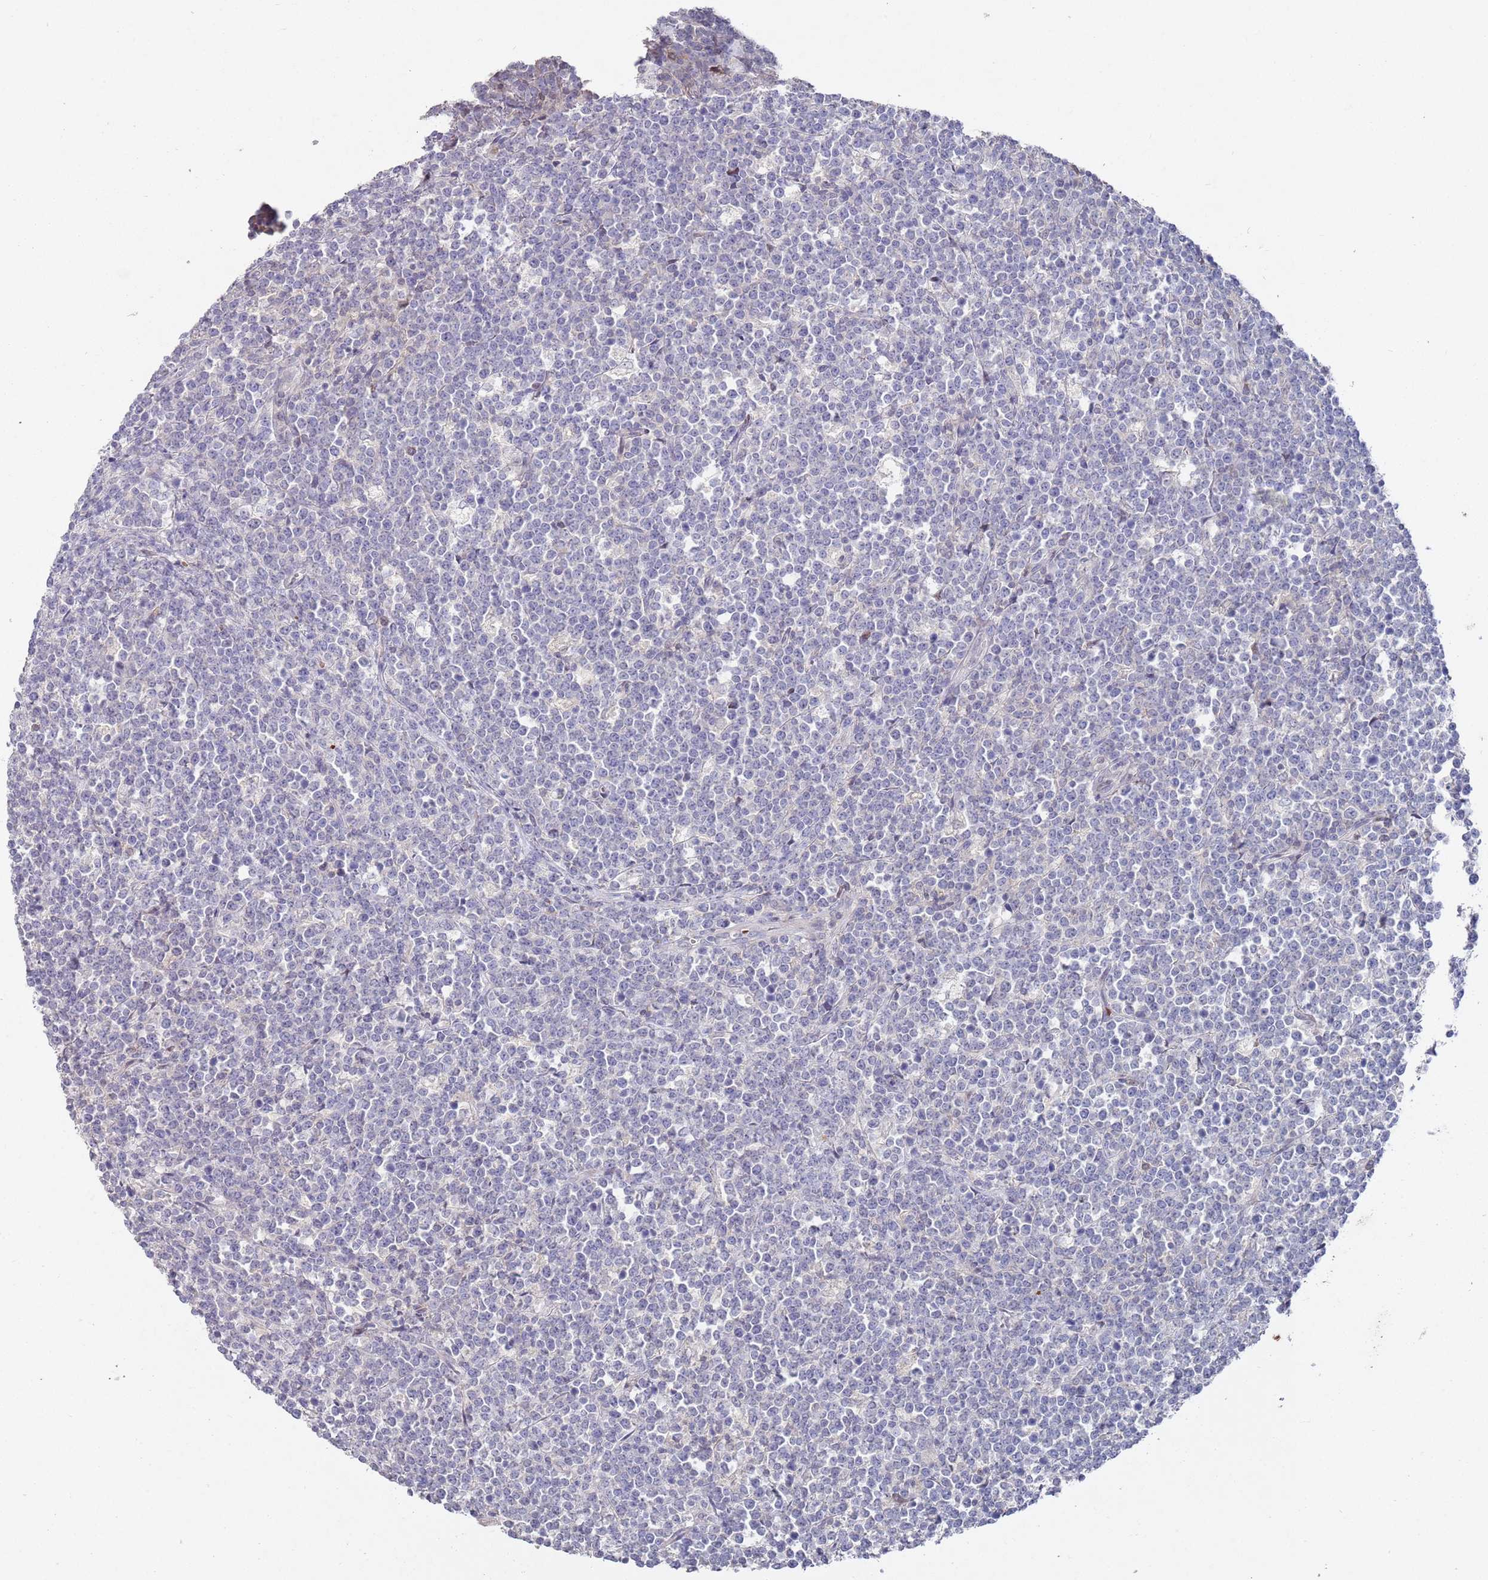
{"staining": {"intensity": "negative", "quantity": "none", "location": "none"}, "tissue": "lymphoma", "cell_type": "Tumor cells", "image_type": "cancer", "snomed": [{"axis": "morphology", "description": "Malignant lymphoma, non-Hodgkin's type, High grade"}, {"axis": "topography", "description": "Small intestine"}], "caption": "An immunohistochemistry (IHC) image of high-grade malignant lymphoma, non-Hodgkin's type is shown. There is no staining in tumor cells of high-grade malignant lymphoma, non-Hodgkin's type.", "gene": "LACC1", "patient": {"sex": "male", "age": 8}}